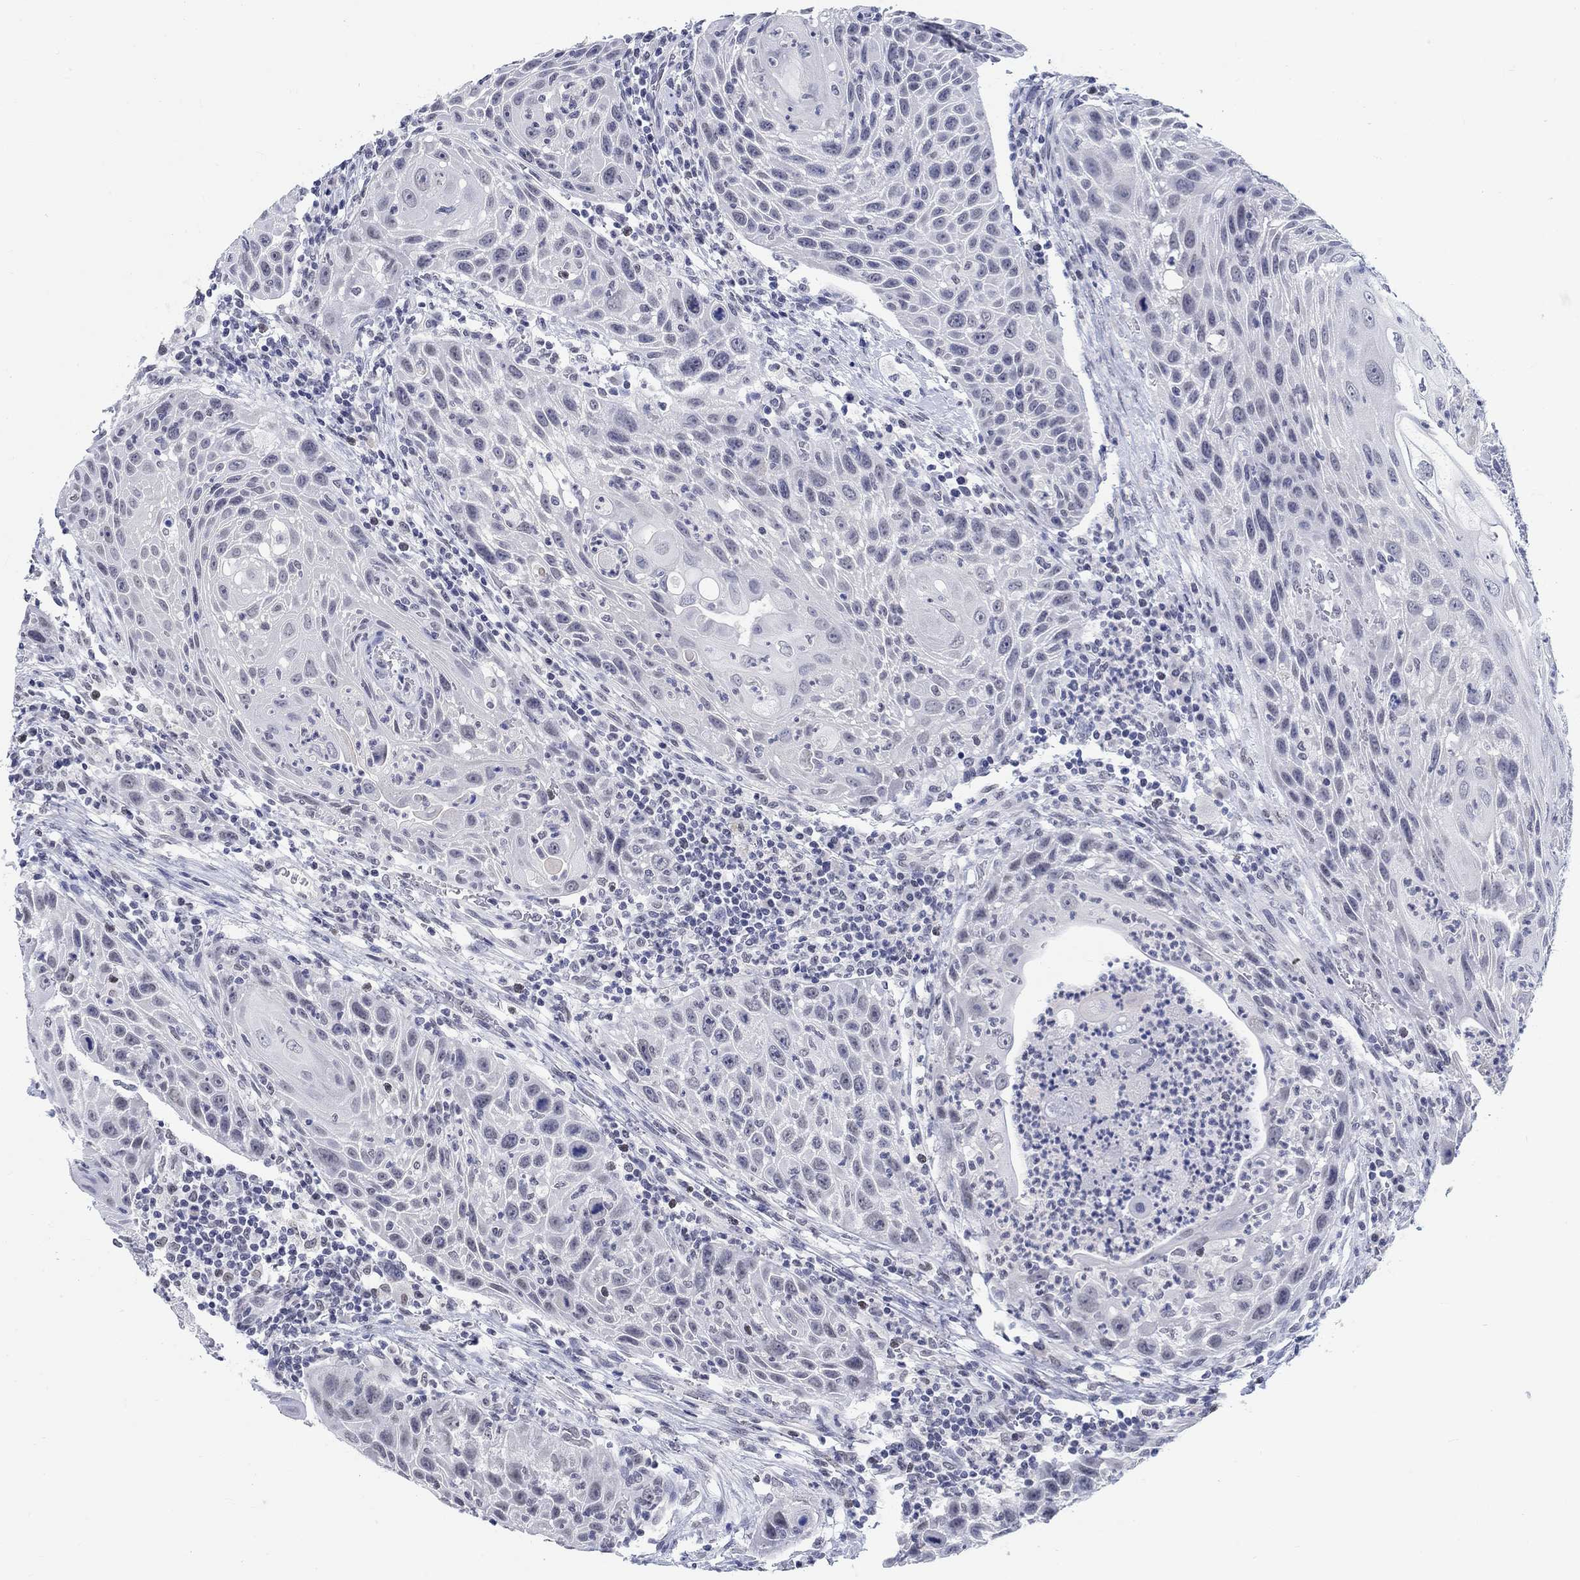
{"staining": {"intensity": "negative", "quantity": "none", "location": "none"}, "tissue": "head and neck cancer", "cell_type": "Tumor cells", "image_type": "cancer", "snomed": [{"axis": "morphology", "description": "Squamous cell carcinoma, NOS"}, {"axis": "topography", "description": "Head-Neck"}], "caption": "DAB (3,3'-diaminobenzidine) immunohistochemical staining of human head and neck squamous cell carcinoma displays no significant expression in tumor cells.", "gene": "ANKS1B", "patient": {"sex": "male", "age": 69}}